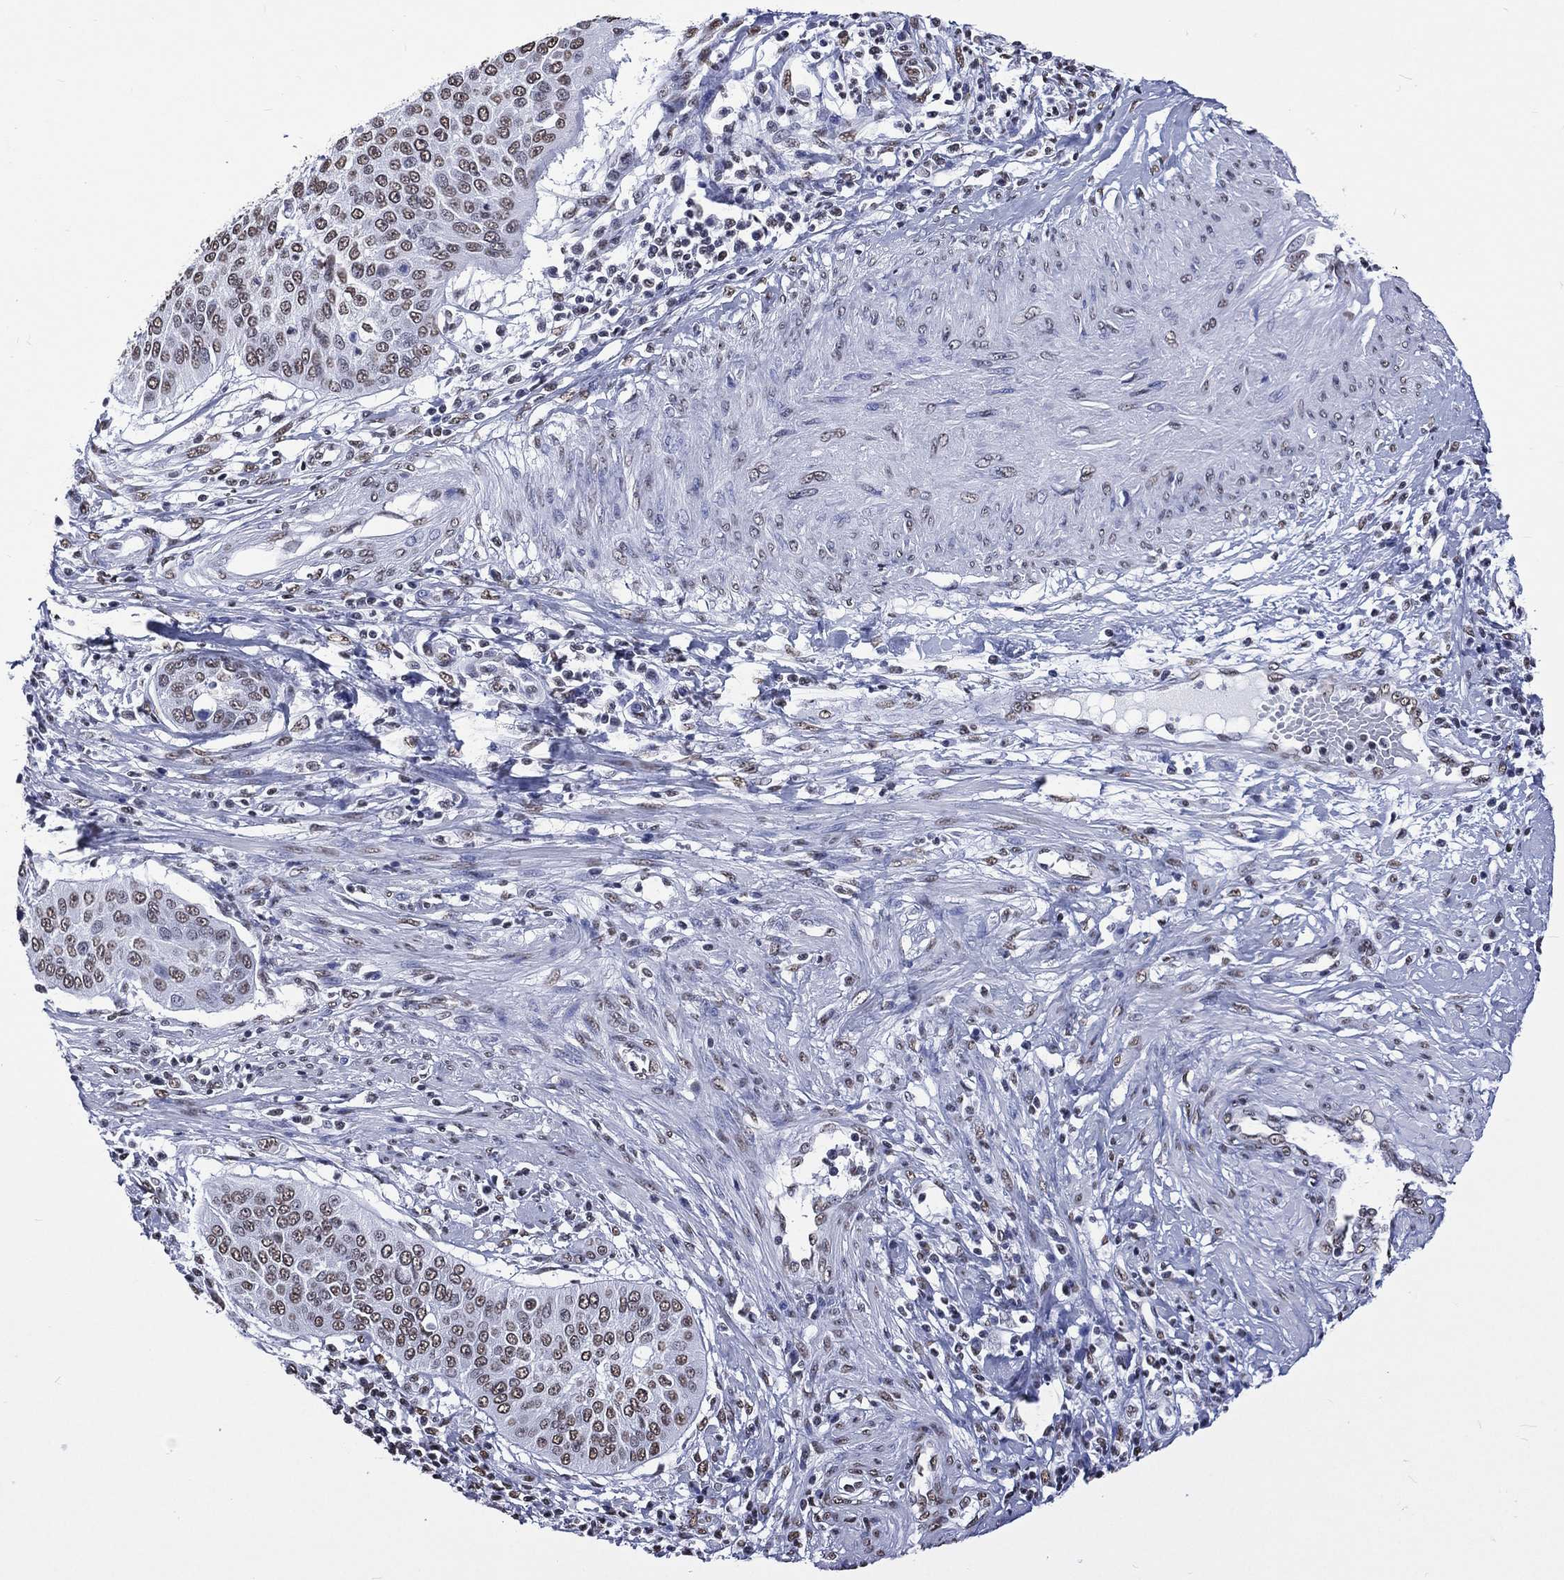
{"staining": {"intensity": "moderate", "quantity": "25%-75%", "location": "nuclear"}, "tissue": "cervical cancer", "cell_type": "Tumor cells", "image_type": "cancer", "snomed": [{"axis": "morphology", "description": "Normal tissue, NOS"}, {"axis": "morphology", "description": "Squamous cell carcinoma, NOS"}, {"axis": "topography", "description": "Cervix"}], "caption": "A medium amount of moderate nuclear staining is seen in approximately 25%-75% of tumor cells in cervical squamous cell carcinoma tissue. (DAB (3,3'-diaminobenzidine) IHC with brightfield microscopy, high magnification).", "gene": "RETREG2", "patient": {"sex": "female", "age": 39}}